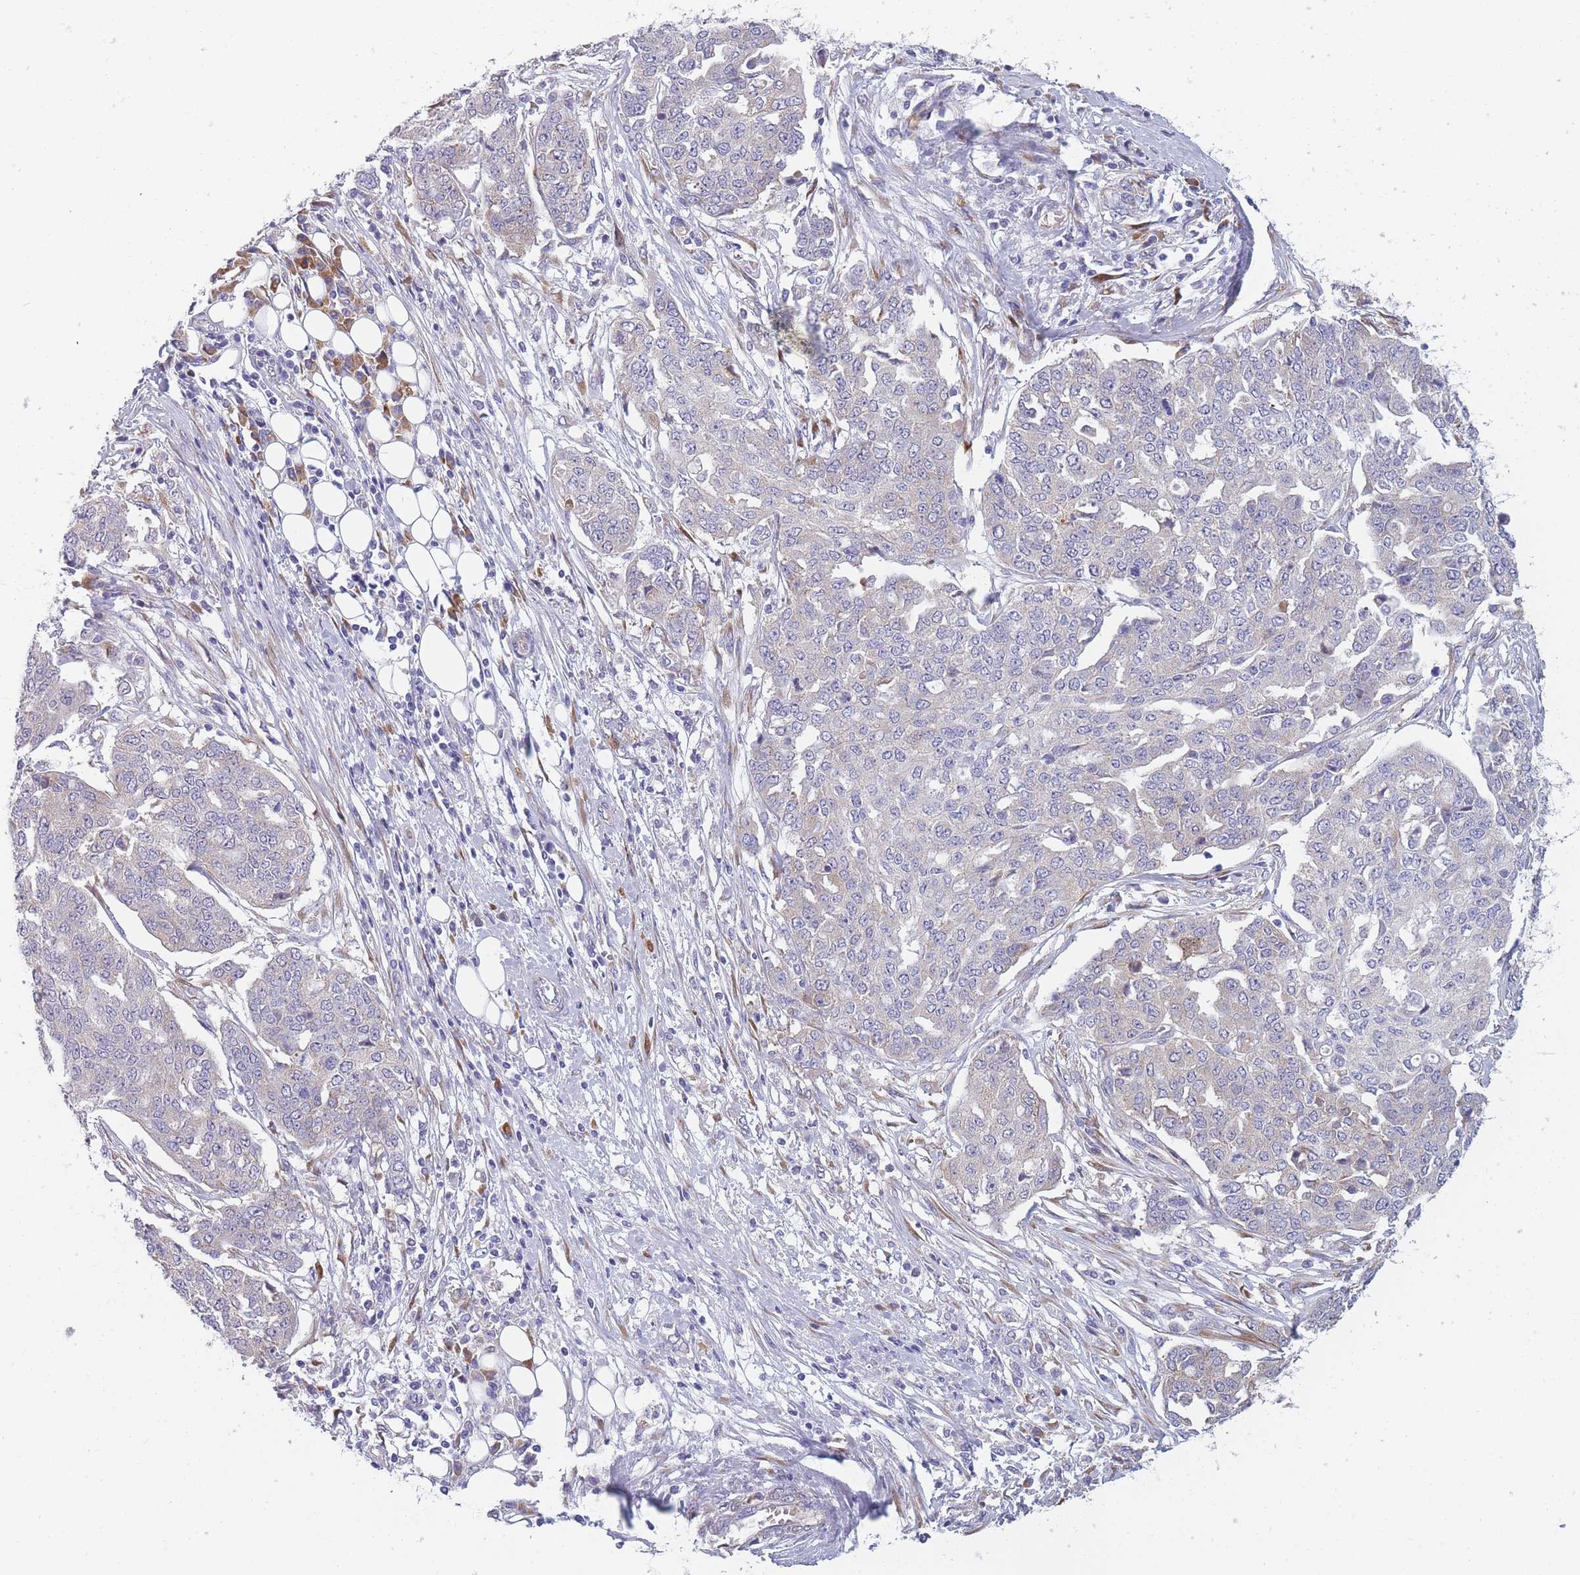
{"staining": {"intensity": "negative", "quantity": "none", "location": "none"}, "tissue": "ovarian cancer", "cell_type": "Tumor cells", "image_type": "cancer", "snomed": [{"axis": "morphology", "description": "Cystadenocarcinoma, serous, NOS"}, {"axis": "topography", "description": "Soft tissue"}, {"axis": "topography", "description": "Ovary"}], "caption": "A histopathology image of serous cystadenocarcinoma (ovarian) stained for a protein exhibits no brown staining in tumor cells. Brightfield microscopy of immunohistochemistry (IHC) stained with DAB (brown) and hematoxylin (blue), captured at high magnification.", "gene": "NDUFAF6", "patient": {"sex": "female", "age": 57}}